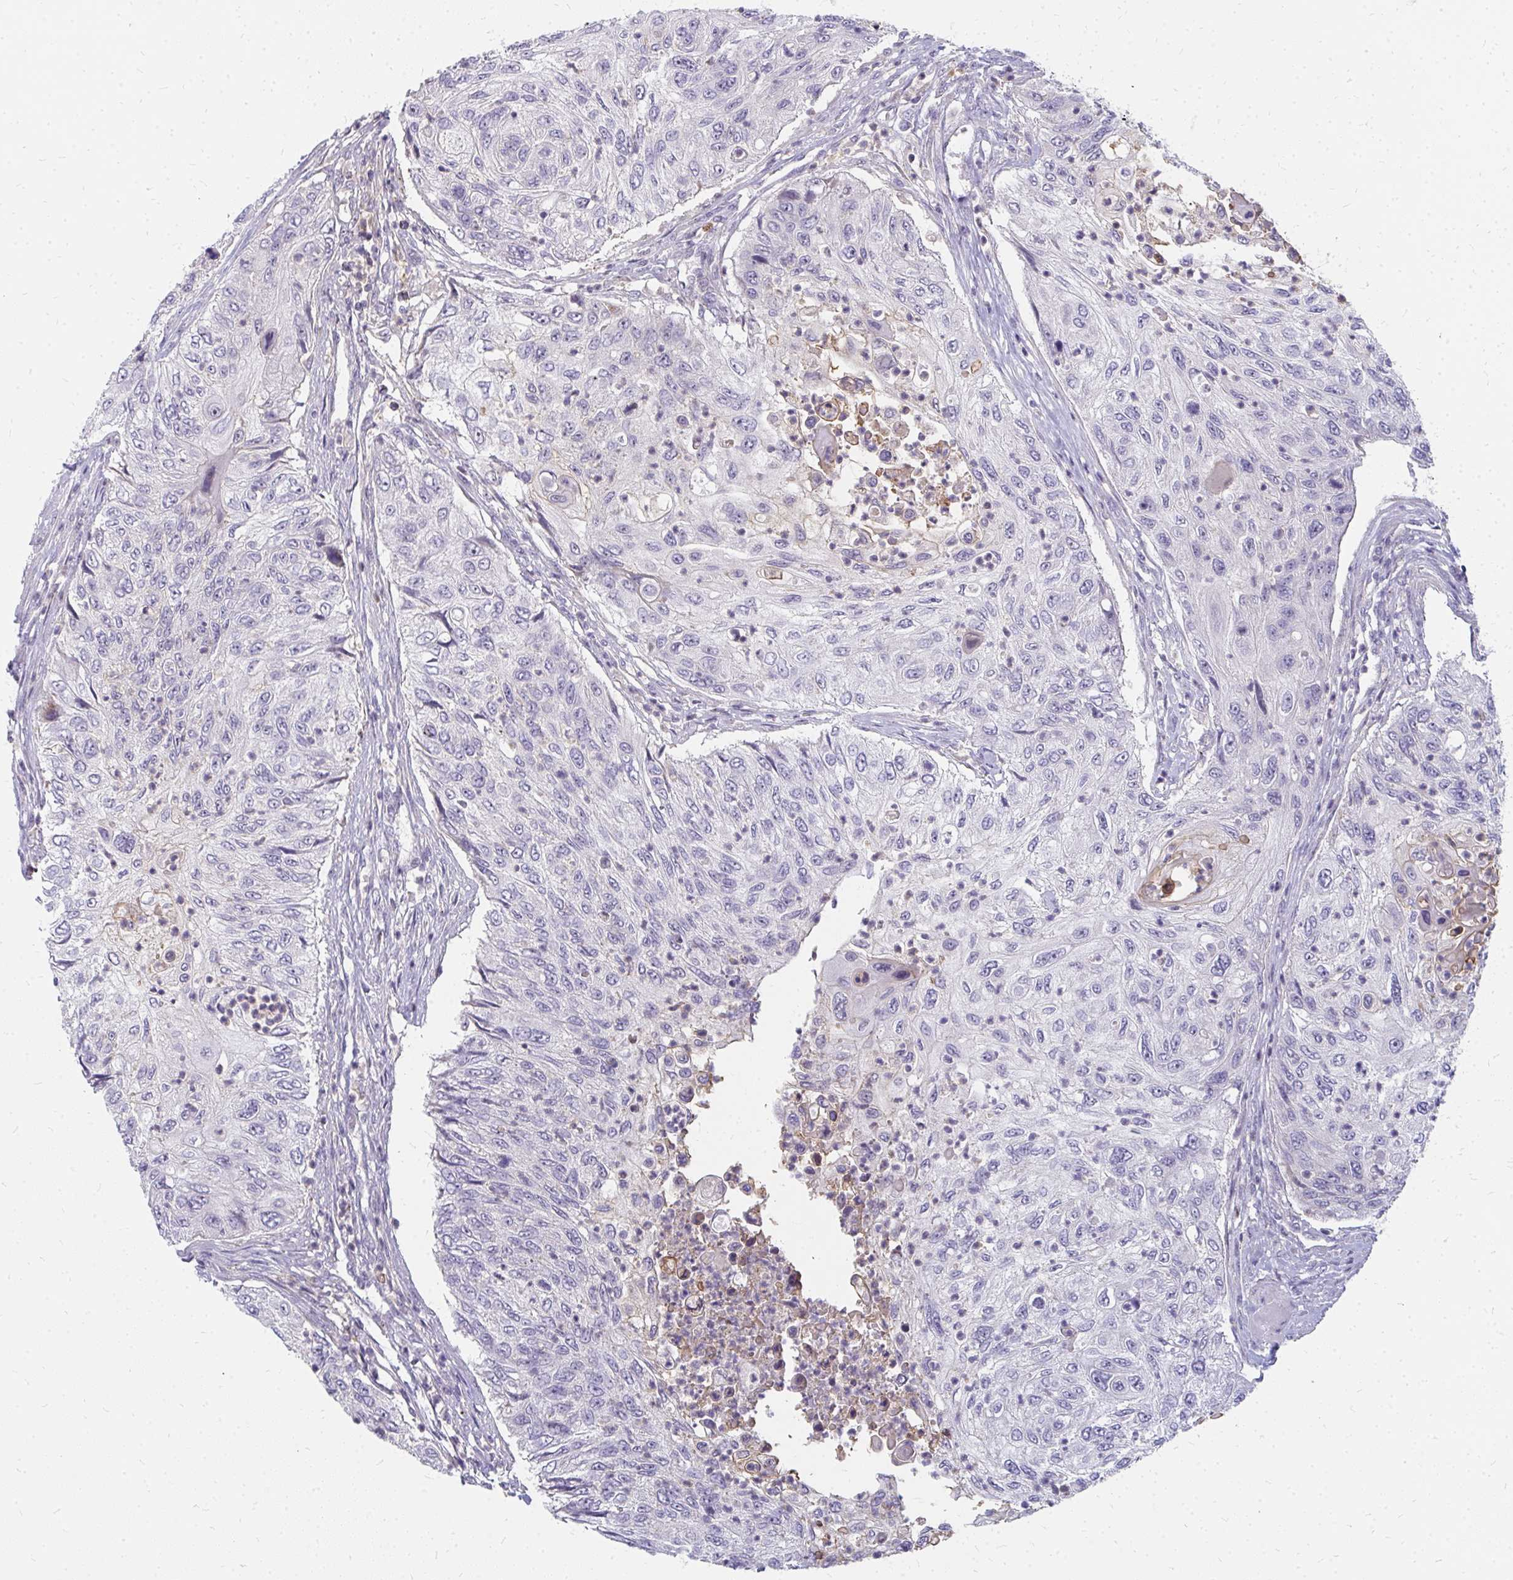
{"staining": {"intensity": "negative", "quantity": "none", "location": "none"}, "tissue": "urothelial cancer", "cell_type": "Tumor cells", "image_type": "cancer", "snomed": [{"axis": "morphology", "description": "Urothelial carcinoma, High grade"}, {"axis": "topography", "description": "Urinary bladder"}], "caption": "Tumor cells are negative for protein expression in human high-grade urothelial carcinoma.", "gene": "FAM9A", "patient": {"sex": "female", "age": 60}}